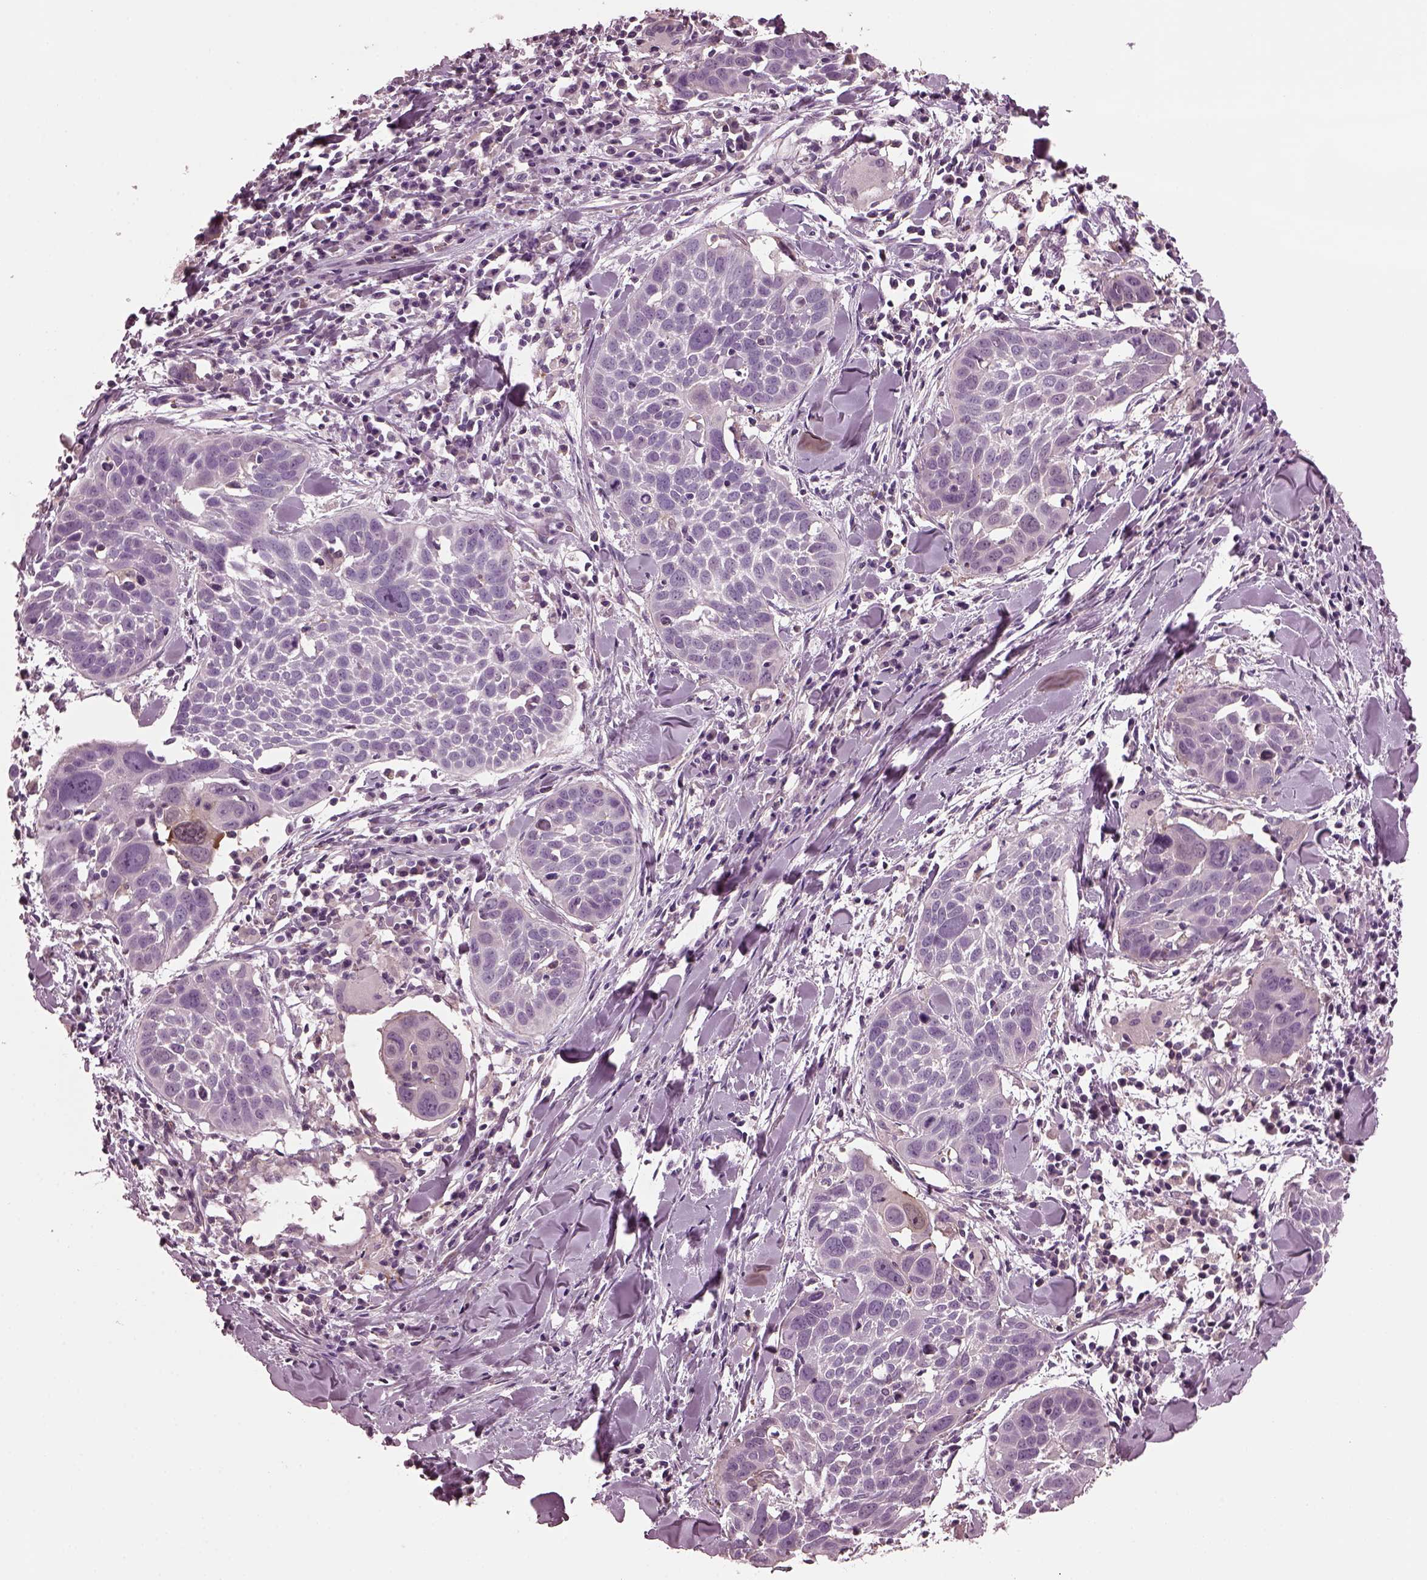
{"staining": {"intensity": "negative", "quantity": "none", "location": "none"}, "tissue": "lung cancer", "cell_type": "Tumor cells", "image_type": "cancer", "snomed": [{"axis": "morphology", "description": "Squamous cell carcinoma, NOS"}, {"axis": "topography", "description": "Lung"}], "caption": "Immunohistochemistry histopathology image of lung cancer (squamous cell carcinoma) stained for a protein (brown), which shows no staining in tumor cells.", "gene": "GDF11", "patient": {"sex": "male", "age": 57}}